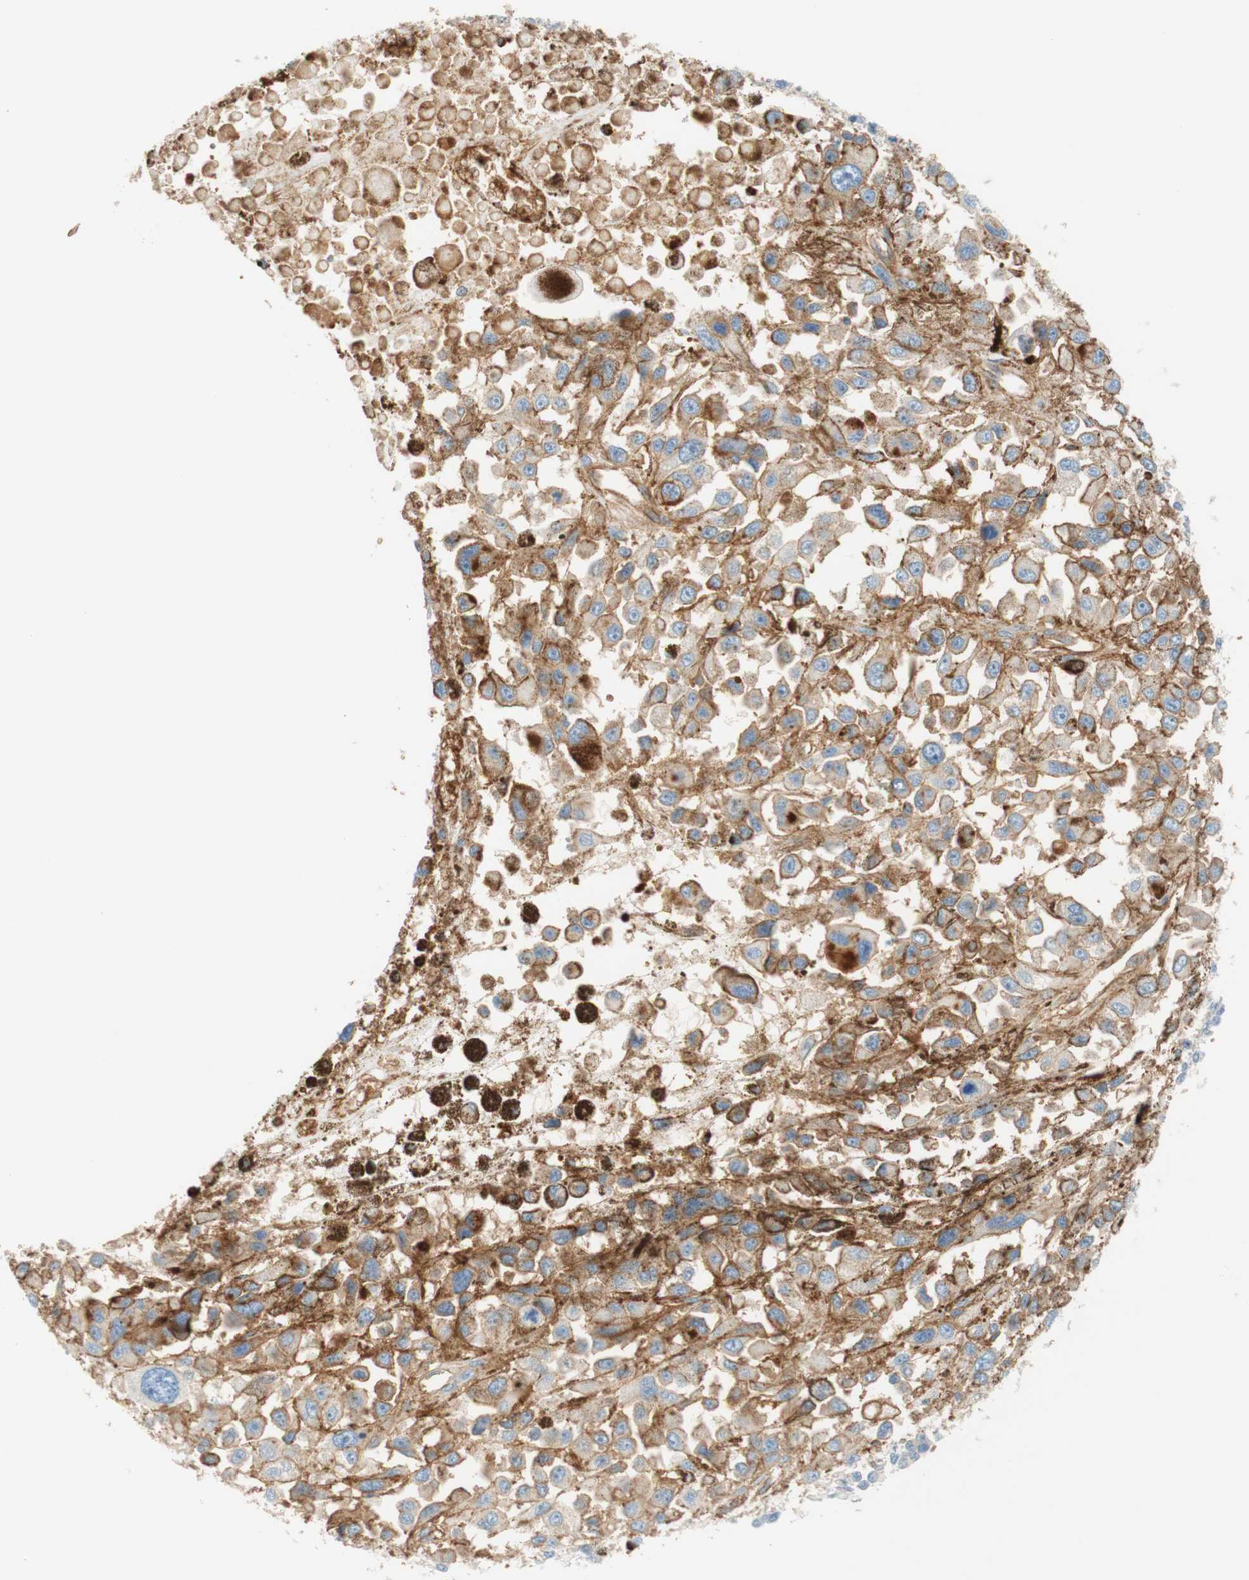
{"staining": {"intensity": "moderate", "quantity": "25%-75%", "location": "cytoplasmic/membranous"}, "tissue": "melanoma", "cell_type": "Tumor cells", "image_type": "cancer", "snomed": [{"axis": "morphology", "description": "Malignant melanoma, Metastatic site"}, {"axis": "topography", "description": "Lymph node"}], "caption": "This is an image of immunohistochemistry staining of melanoma, which shows moderate staining in the cytoplasmic/membranous of tumor cells.", "gene": "STOM", "patient": {"sex": "male", "age": 59}}